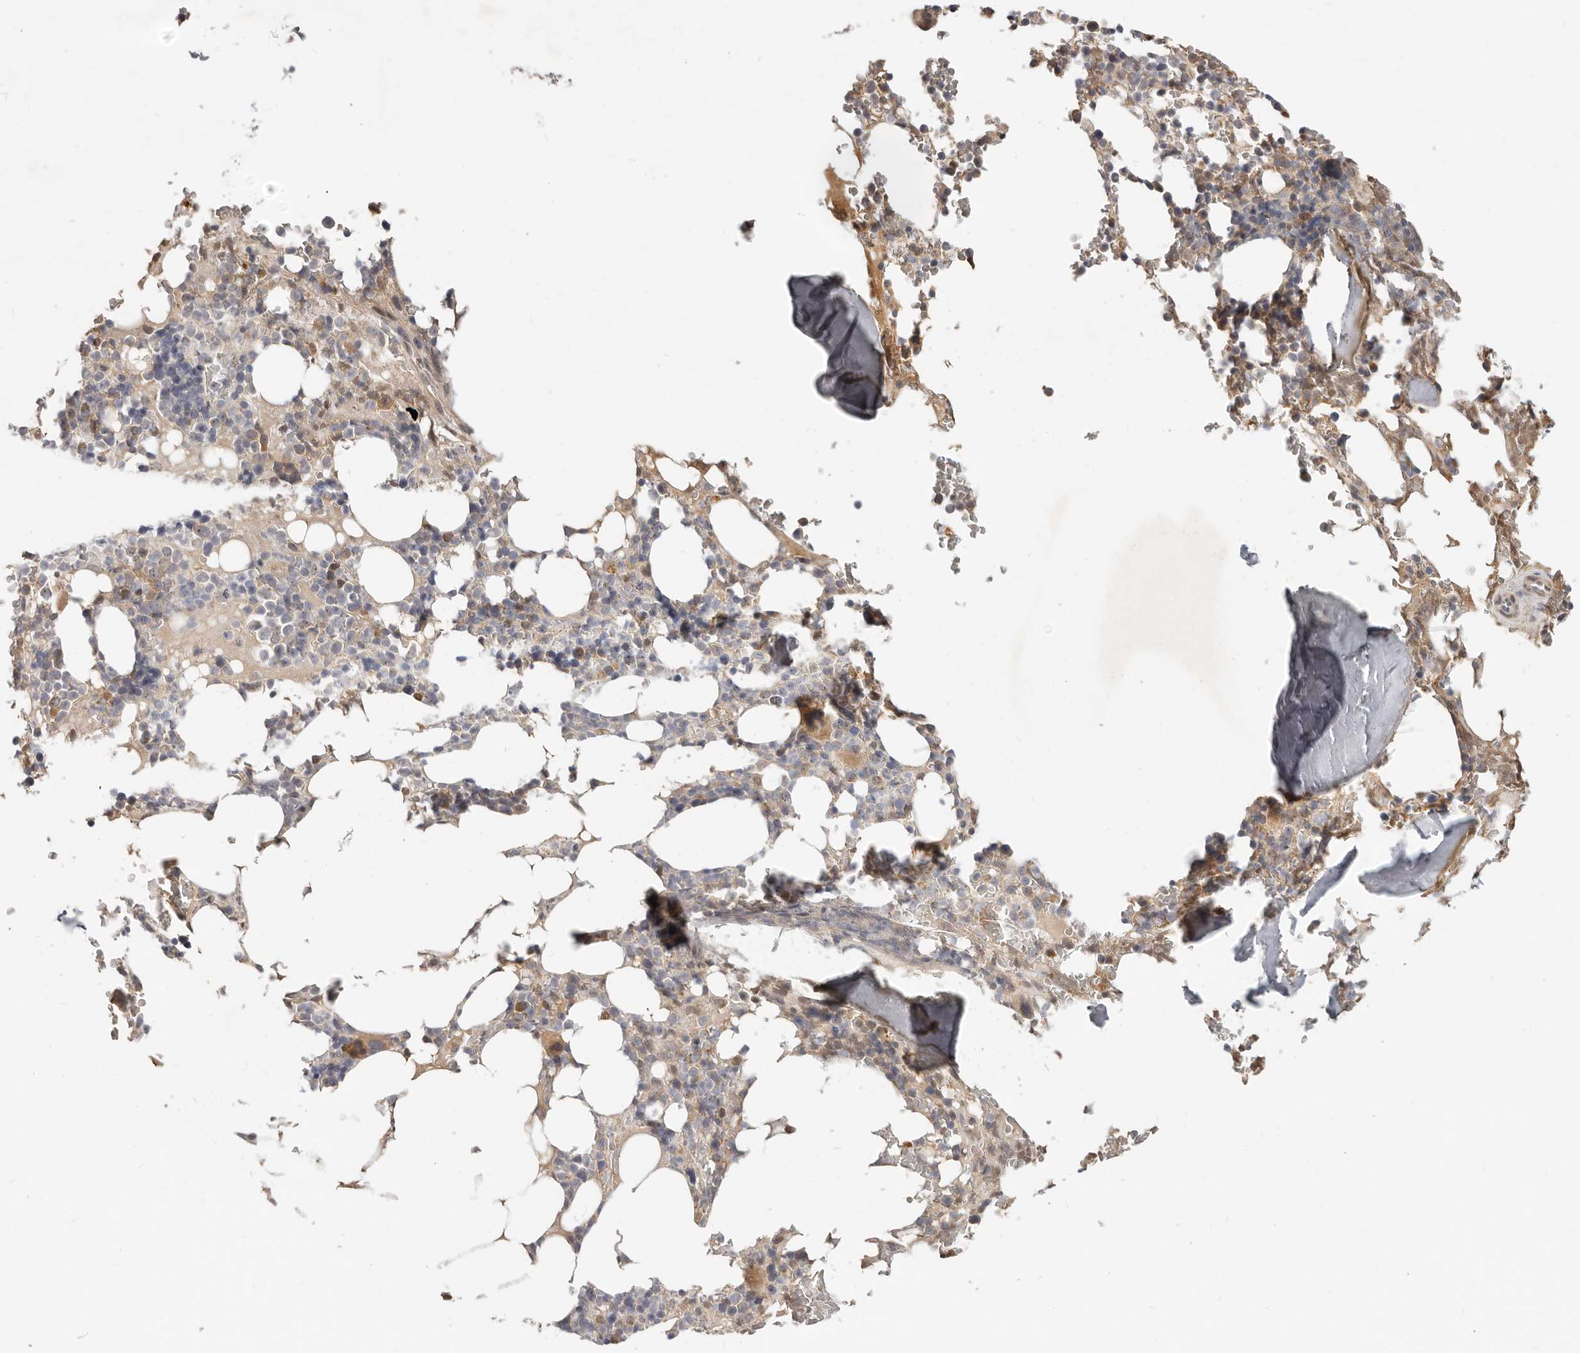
{"staining": {"intensity": "negative", "quantity": "none", "location": "none"}, "tissue": "bone marrow", "cell_type": "Hematopoietic cells", "image_type": "normal", "snomed": [{"axis": "morphology", "description": "Normal tissue, NOS"}, {"axis": "topography", "description": "Bone marrow"}], "caption": "Immunohistochemistry (IHC) photomicrograph of unremarkable human bone marrow stained for a protein (brown), which reveals no staining in hematopoietic cells. Nuclei are stained in blue.", "gene": "MICALL2", "patient": {"sex": "male", "age": 58}}